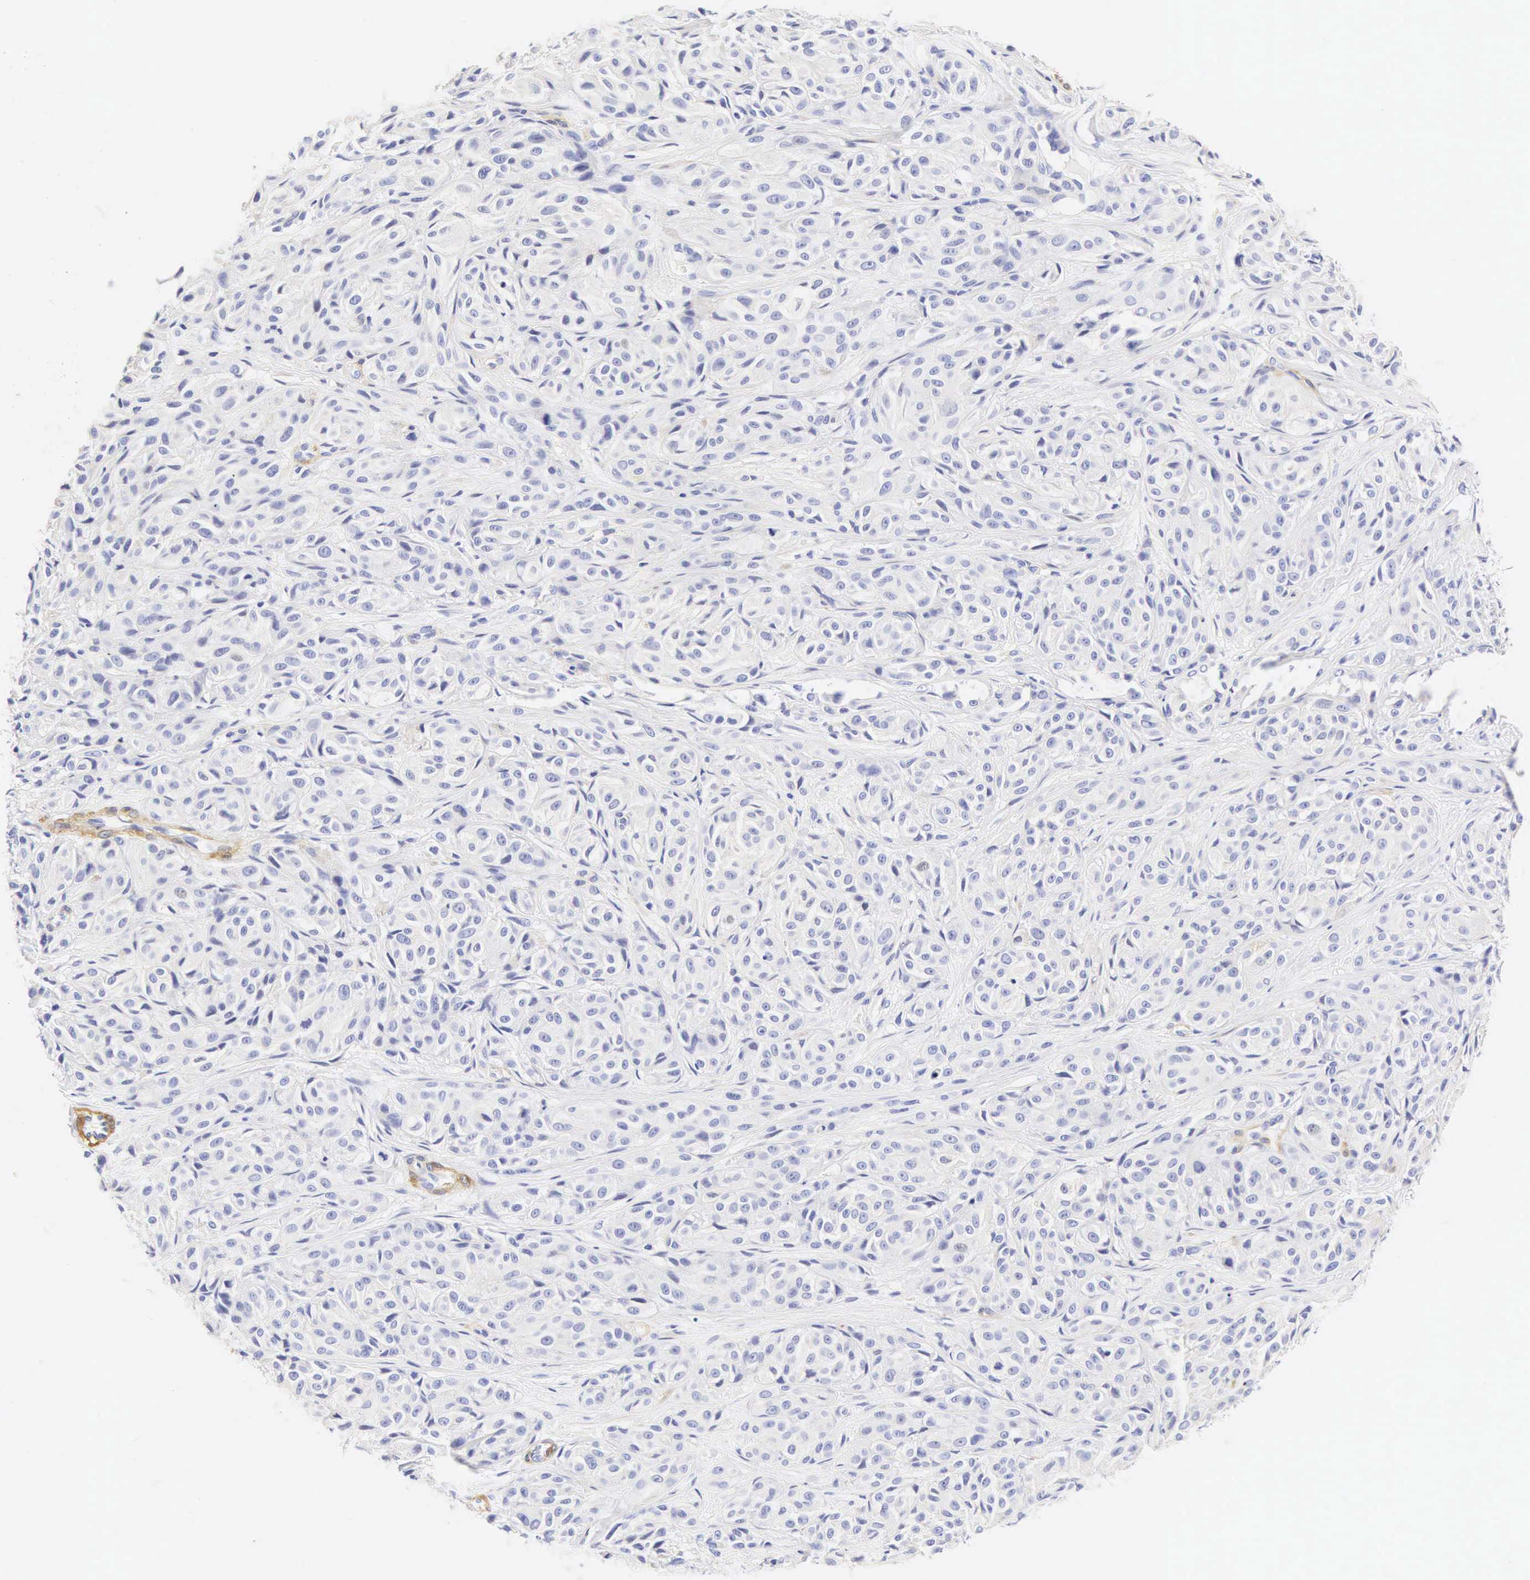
{"staining": {"intensity": "negative", "quantity": "none", "location": "none"}, "tissue": "melanoma", "cell_type": "Tumor cells", "image_type": "cancer", "snomed": [{"axis": "morphology", "description": "Malignant melanoma, NOS"}, {"axis": "topography", "description": "Skin"}], "caption": "Tumor cells are negative for protein expression in human melanoma.", "gene": "CNN1", "patient": {"sex": "male", "age": 56}}